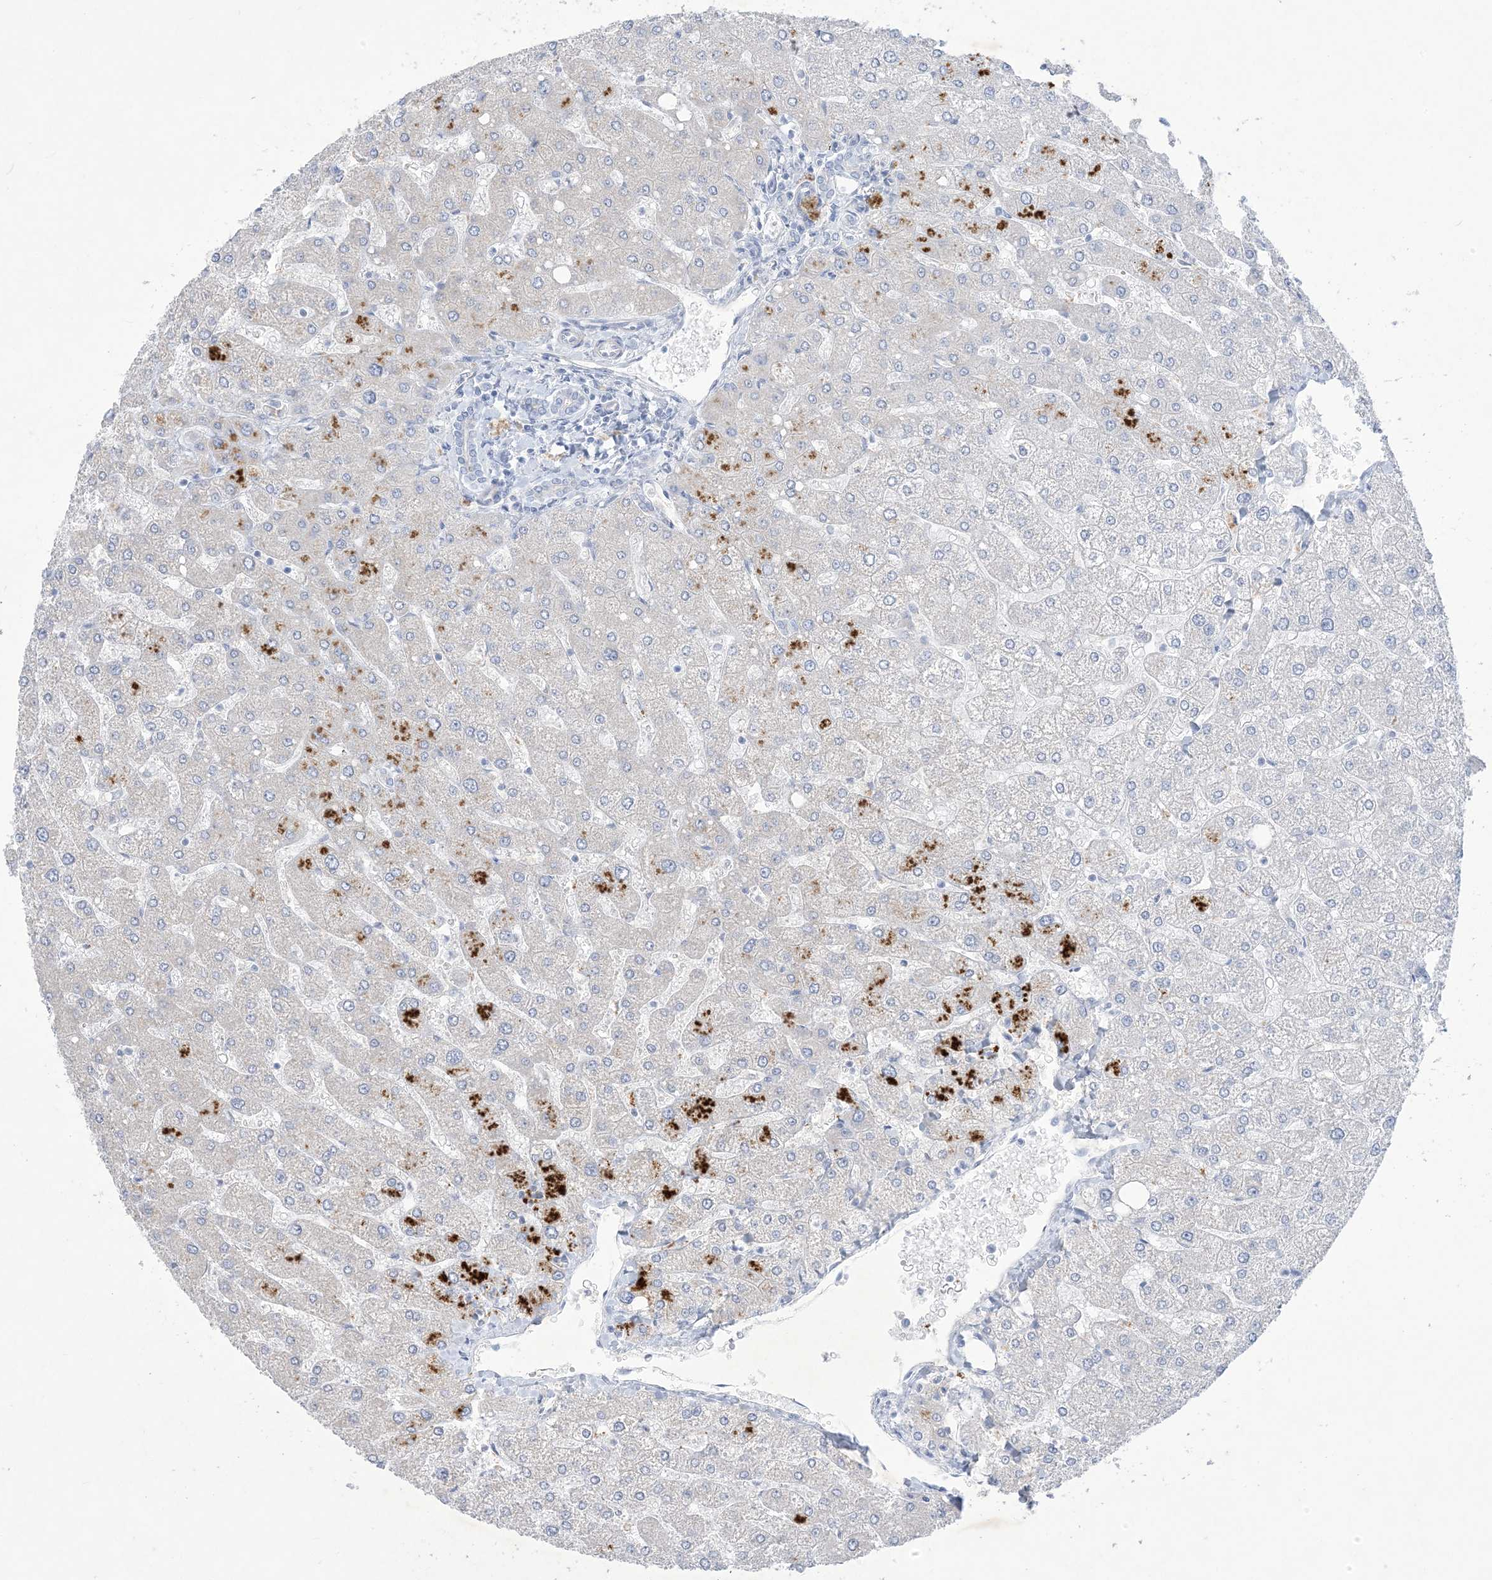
{"staining": {"intensity": "negative", "quantity": "none", "location": "none"}, "tissue": "liver", "cell_type": "Cholangiocytes", "image_type": "normal", "snomed": [{"axis": "morphology", "description": "Normal tissue, NOS"}, {"axis": "topography", "description": "Liver"}], "caption": "High magnification brightfield microscopy of normal liver stained with DAB (3,3'-diaminobenzidine) (brown) and counterstained with hematoxylin (blue): cholangiocytes show no significant positivity.", "gene": "B3GNT7", "patient": {"sex": "male", "age": 55}}